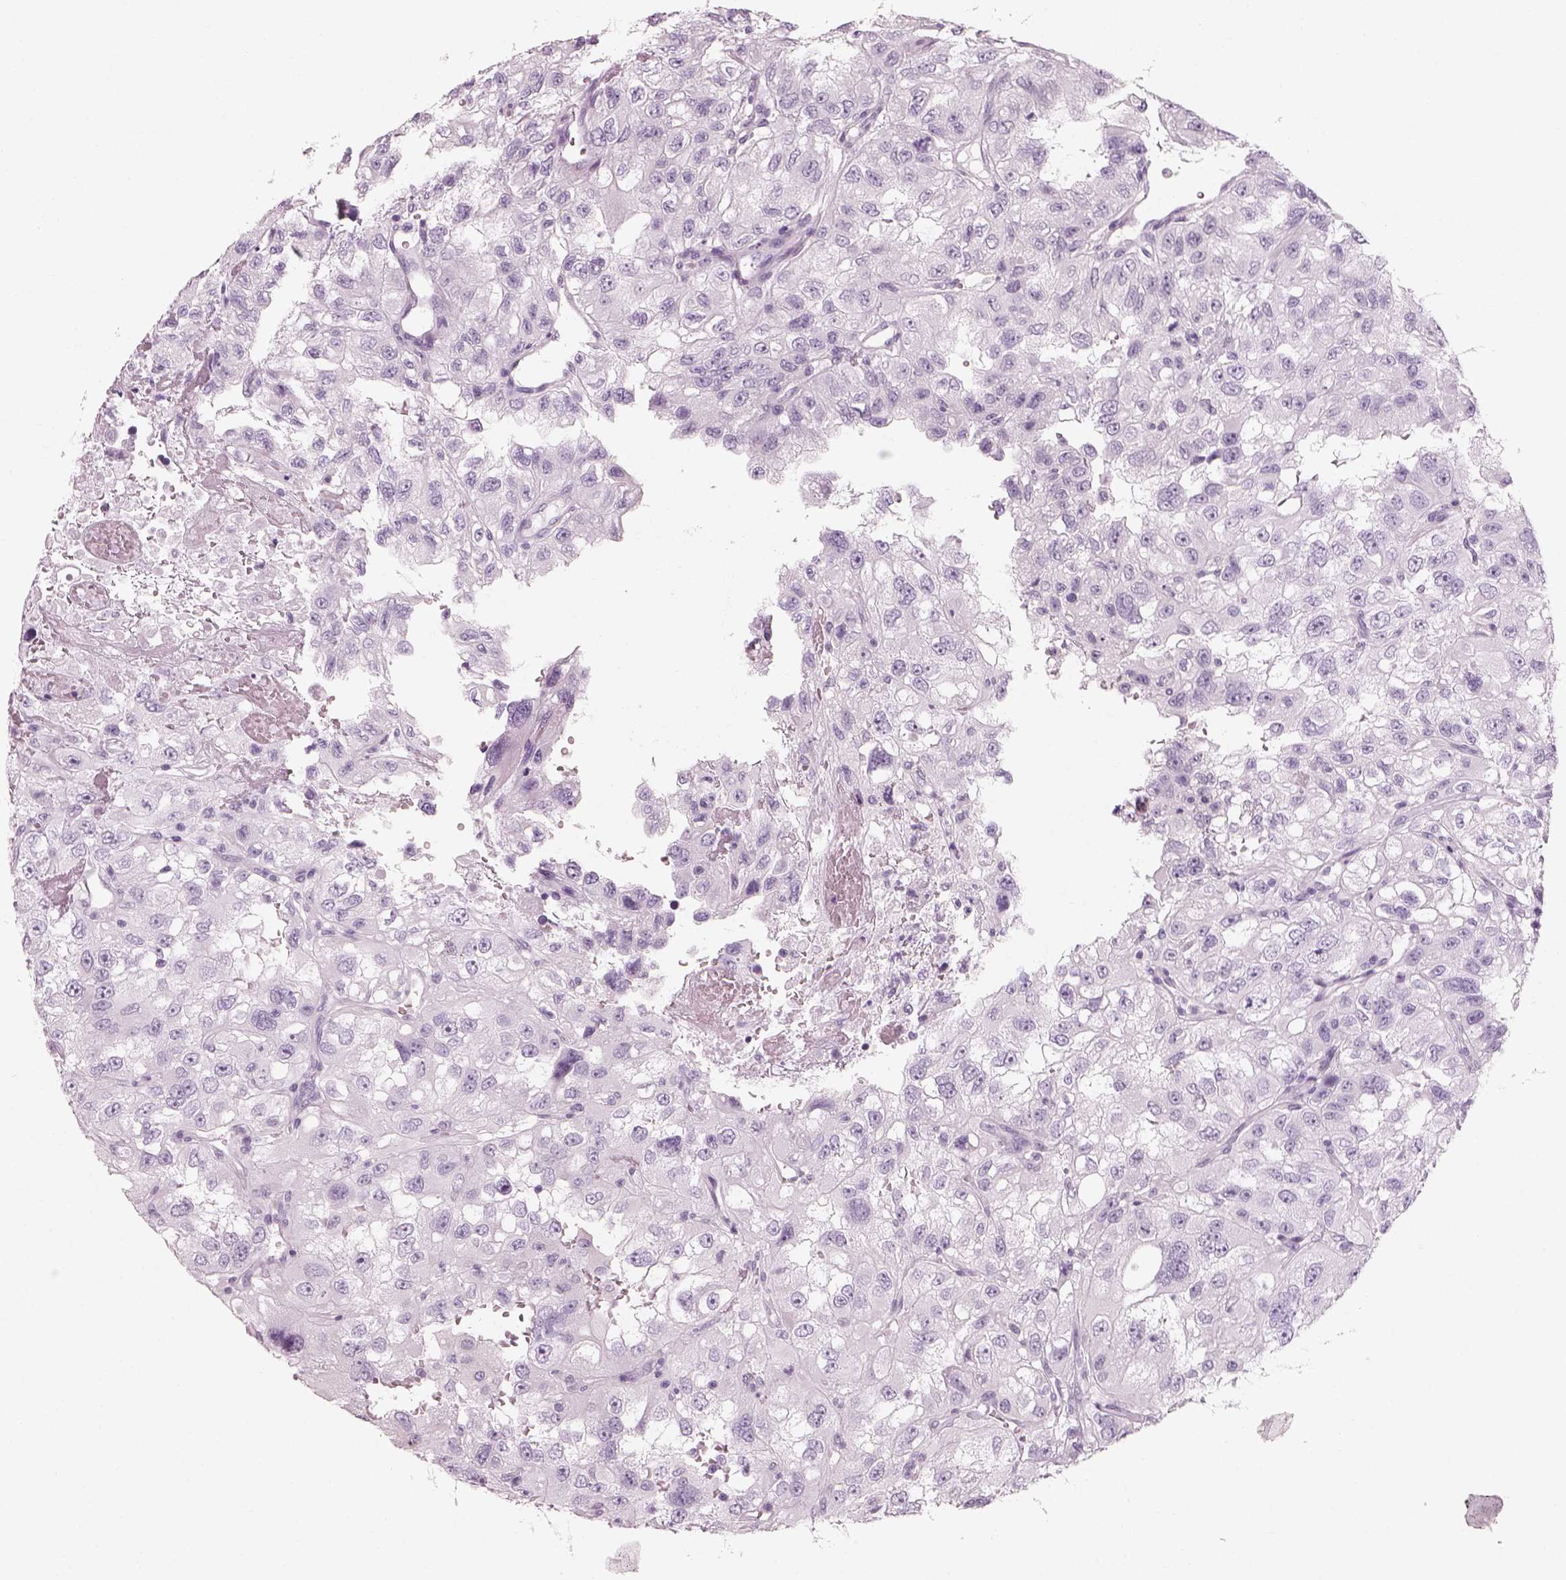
{"staining": {"intensity": "negative", "quantity": "none", "location": "none"}, "tissue": "renal cancer", "cell_type": "Tumor cells", "image_type": "cancer", "snomed": [{"axis": "morphology", "description": "Adenocarcinoma, NOS"}, {"axis": "topography", "description": "Kidney"}], "caption": "IHC photomicrograph of renal cancer stained for a protein (brown), which shows no expression in tumor cells.", "gene": "CRYAA", "patient": {"sex": "male", "age": 64}}